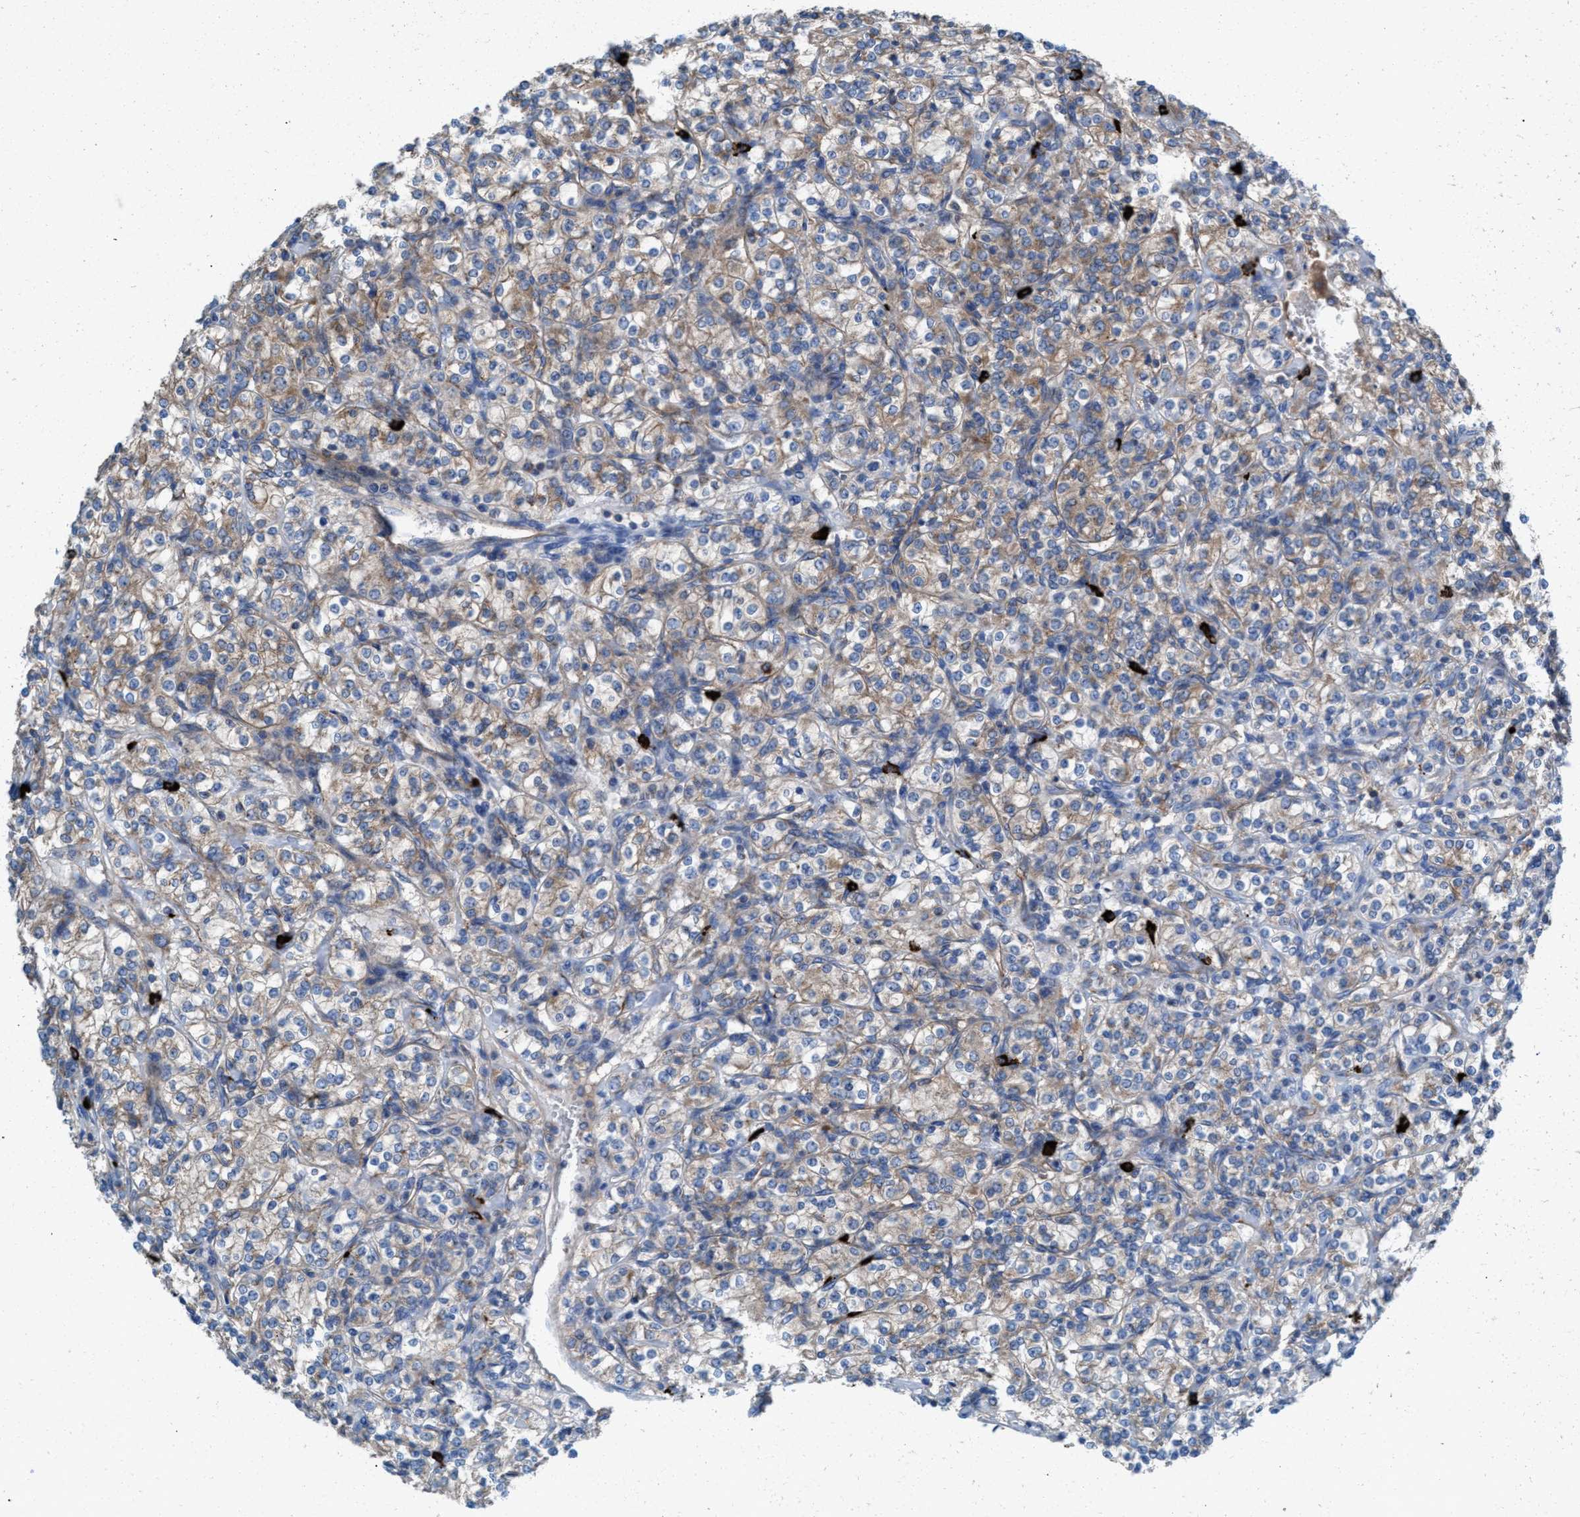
{"staining": {"intensity": "moderate", "quantity": ">75%", "location": "cytoplasmic/membranous"}, "tissue": "renal cancer", "cell_type": "Tumor cells", "image_type": "cancer", "snomed": [{"axis": "morphology", "description": "Adenocarcinoma, NOS"}, {"axis": "topography", "description": "Kidney"}], "caption": "Brown immunohistochemical staining in human adenocarcinoma (renal) reveals moderate cytoplasmic/membranous staining in about >75% of tumor cells.", "gene": "NYAP1", "patient": {"sex": "male", "age": 77}}